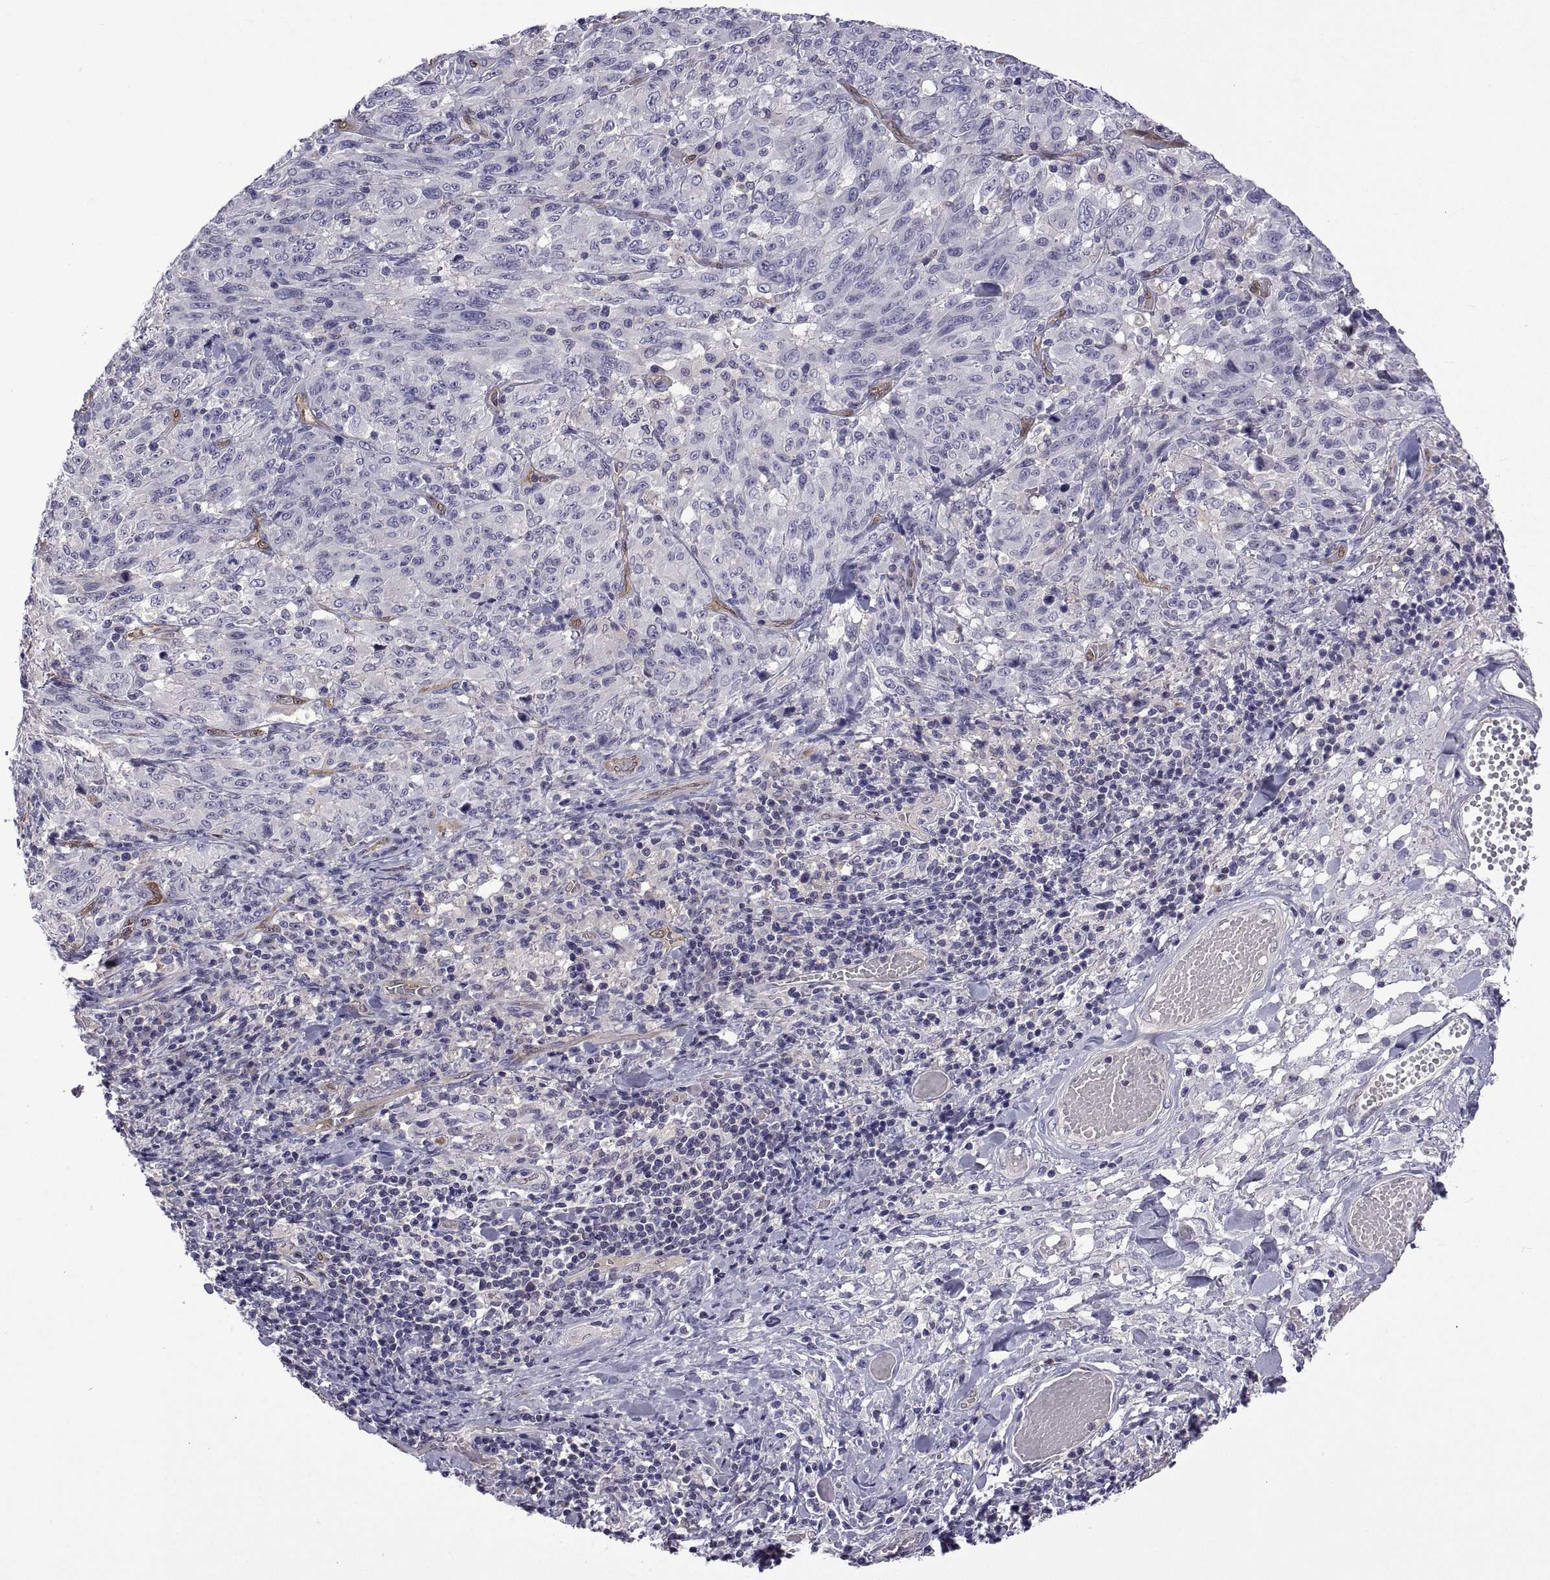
{"staining": {"intensity": "negative", "quantity": "none", "location": "none"}, "tissue": "melanoma", "cell_type": "Tumor cells", "image_type": "cancer", "snomed": [{"axis": "morphology", "description": "Malignant melanoma, NOS"}, {"axis": "topography", "description": "Skin"}], "caption": "DAB immunohistochemical staining of melanoma exhibits no significant positivity in tumor cells.", "gene": "LCN9", "patient": {"sex": "female", "age": 91}}